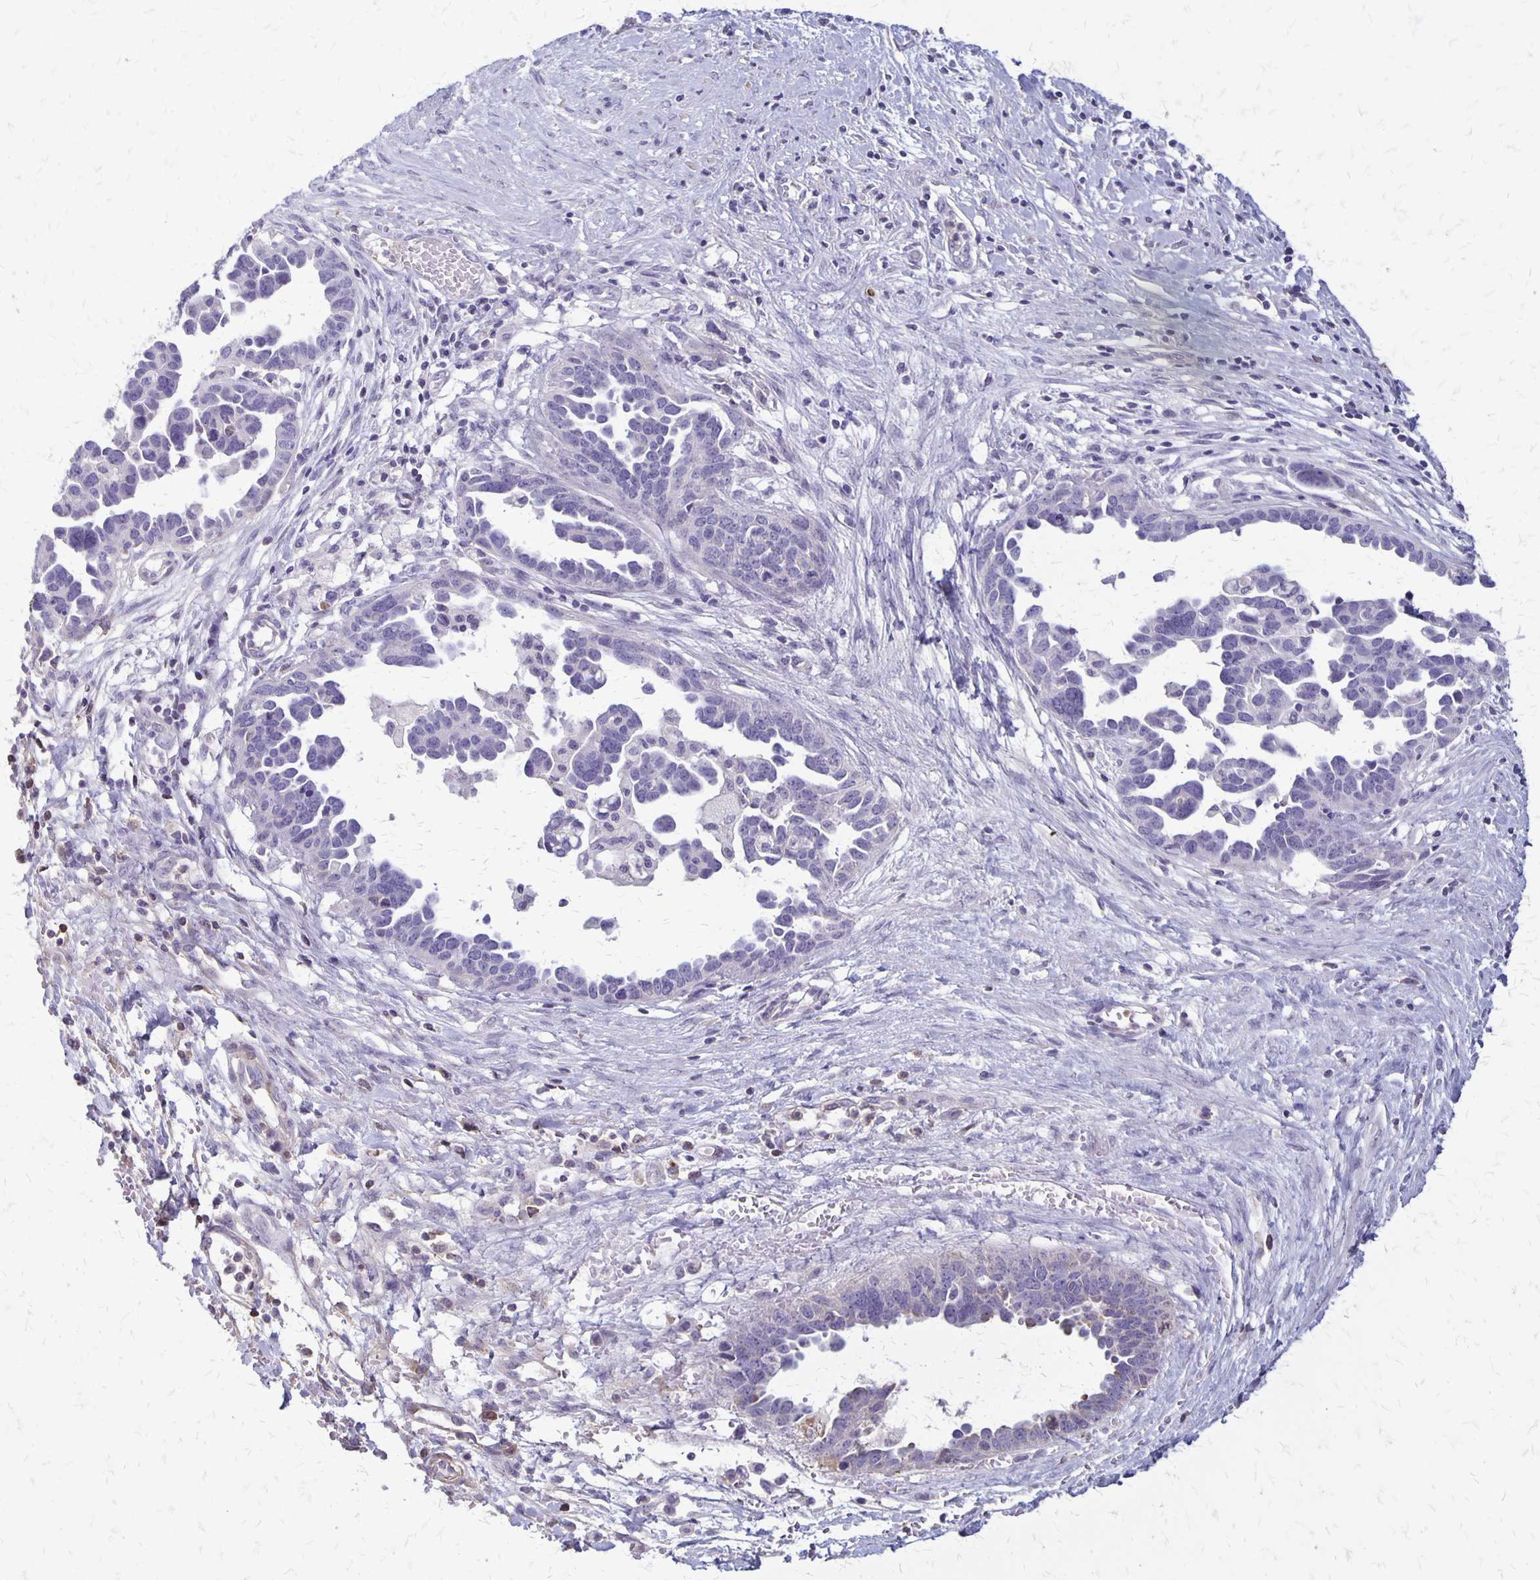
{"staining": {"intensity": "negative", "quantity": "none", "location": "none"}, "tissue": "ovarian cancer", "cell_type": "Tumor cells", "image_type": "cancer", "snomed": [{"axis": "morphology", "description": "Cystadenocarcinoma, serous, NOS"}, {"axis": "topography", "description": "Ovary"}], "caption": "Tumor cells are negative for protein expression in human ovarian cancer (serous cystadenocarcinoma).", "gene": "SEPTIN5", "patient": {"sex": "female", "age": 54}}